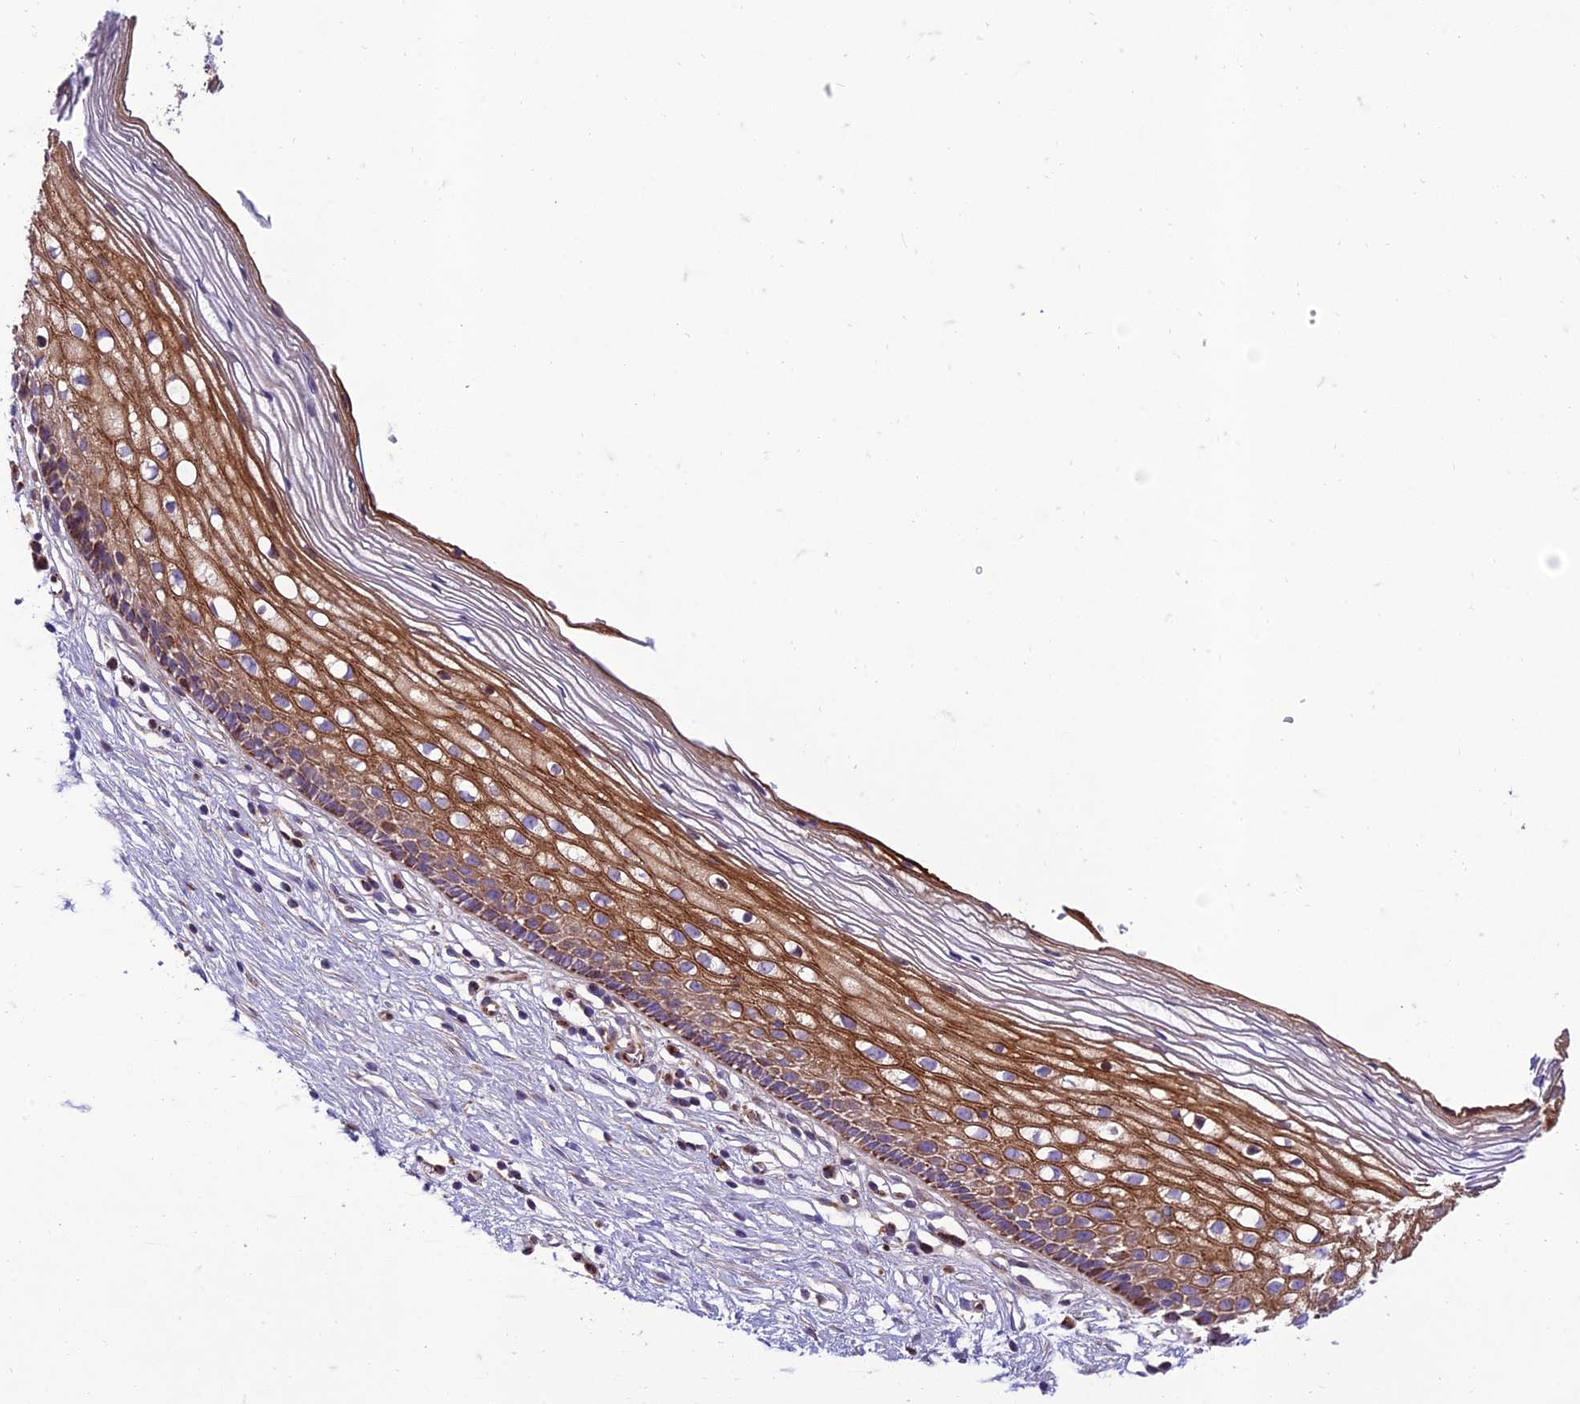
{"staining": {"intensity": "negative", "quantity": "none", "location": "none"}, "tissue": "cervix", "cell_type": "Glandular cells", "image_type": "normal", "snomed": [{"axis": "morphology", "description": "Normal tissue, NOS"}, {"axis": "topography", "description": "Cervix"}], "caption": "DAB (3,3'-diaminobenzidine) immunohistochemical staining of normal human cervix displays no significant positivity in glandular cells. The staining is performed using DAB (3,3'-diaminobenzidine) brown chromogen with nuclei counter-stained in using hematoxylin.", "gene": "SEL1L3", "patient": {"sex": "female", "age": 27}}